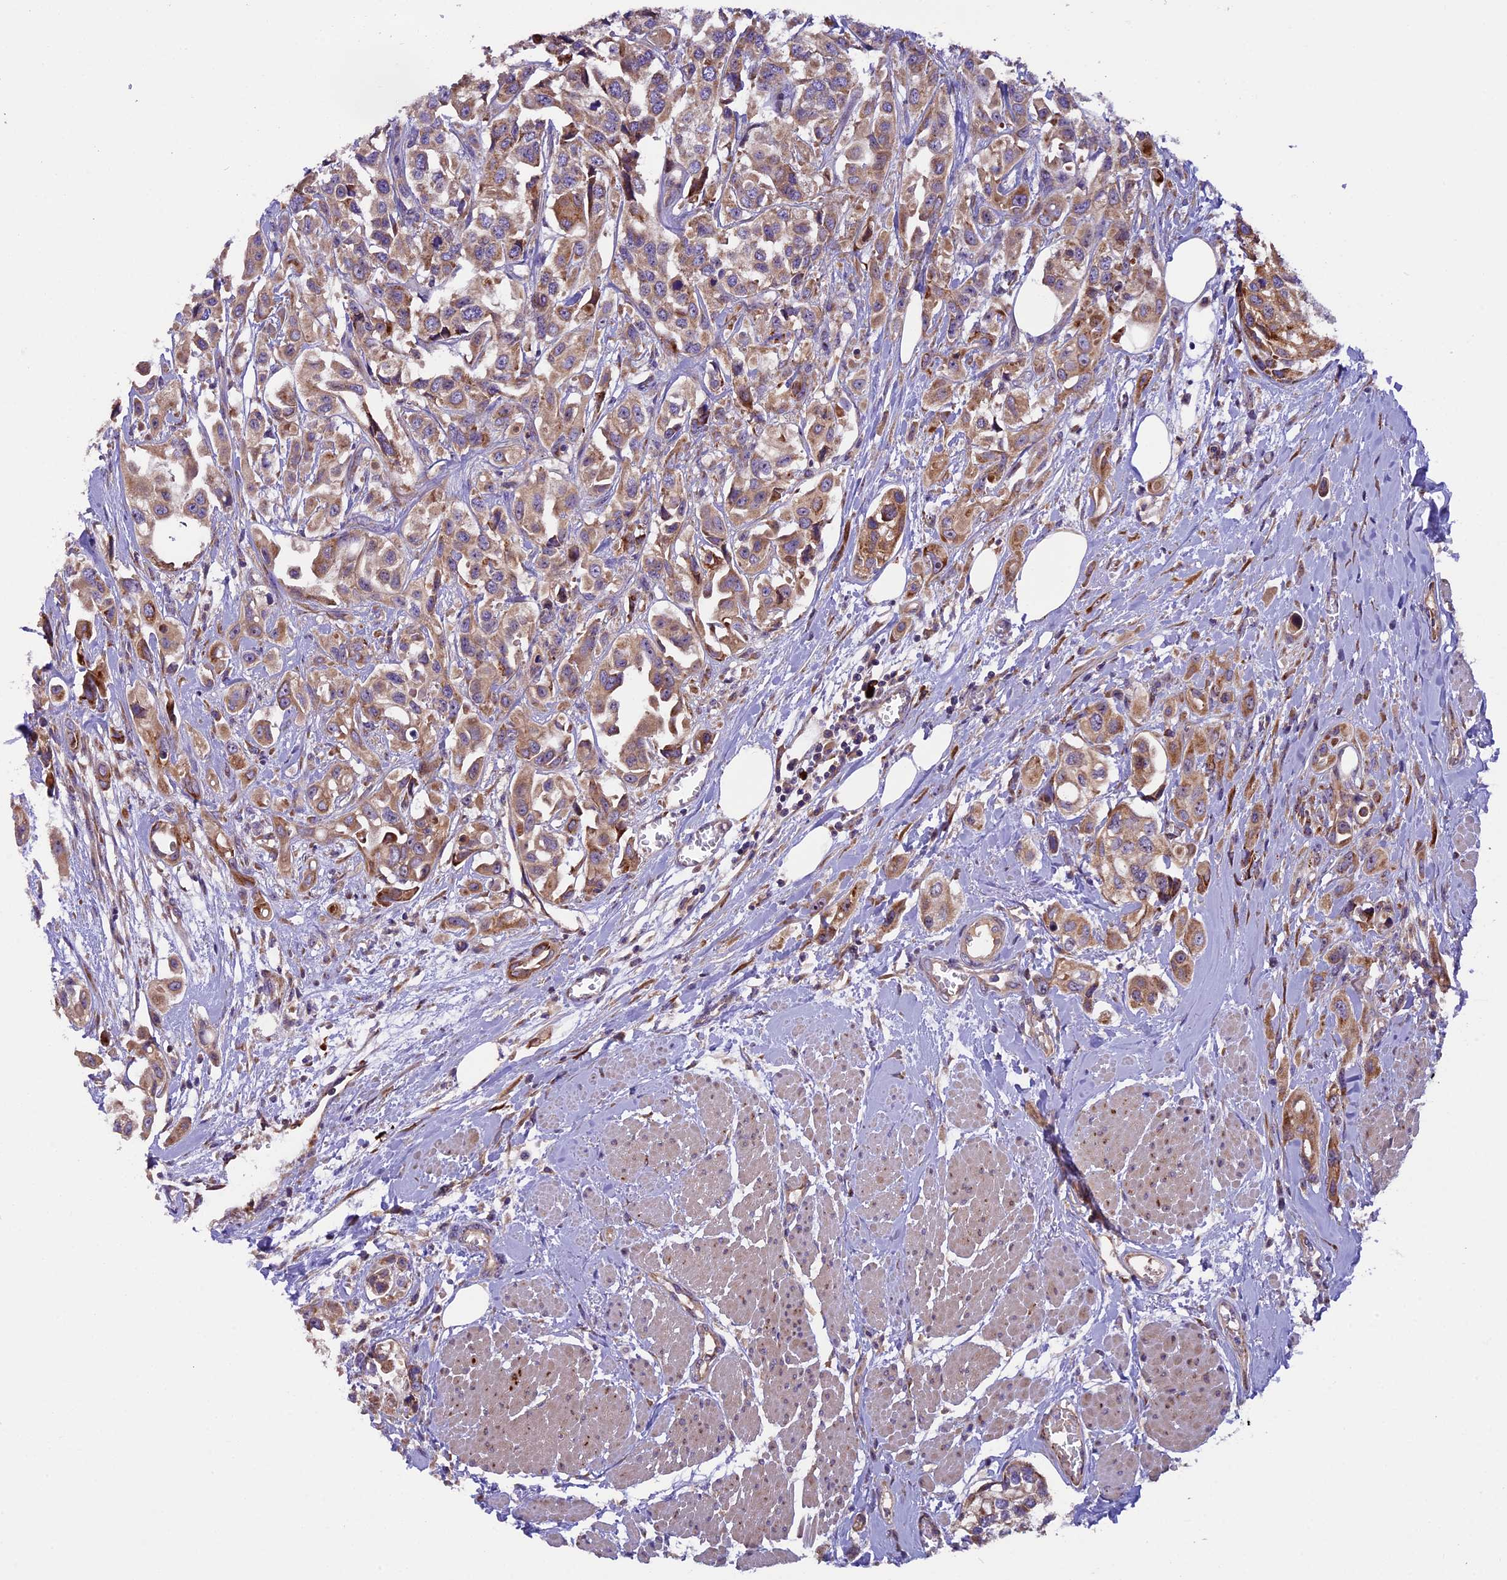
{"staining": {"intensity": "moderate", "quantity": ">75%", "location": "cytoplasmic/membranous"}, "tissue": "urothelial cancer", "cell_type": "Tumor cells", "image_type": "cancer", "snomed": [{"axis": "morphology", "description": "Urothelial carcinoma, High grade"}, {"axis": "topography", "description": "Urinary bladder"}], "caption": "Urothelial carcinoma (high-grade) was stained to show a protein in brown. There is medium levels of moderate cytoplasmic/membranous expression in approximately >75% of tumor cells.", "gene": "FRY", "patient": {"sex": "male", "age": 67}}